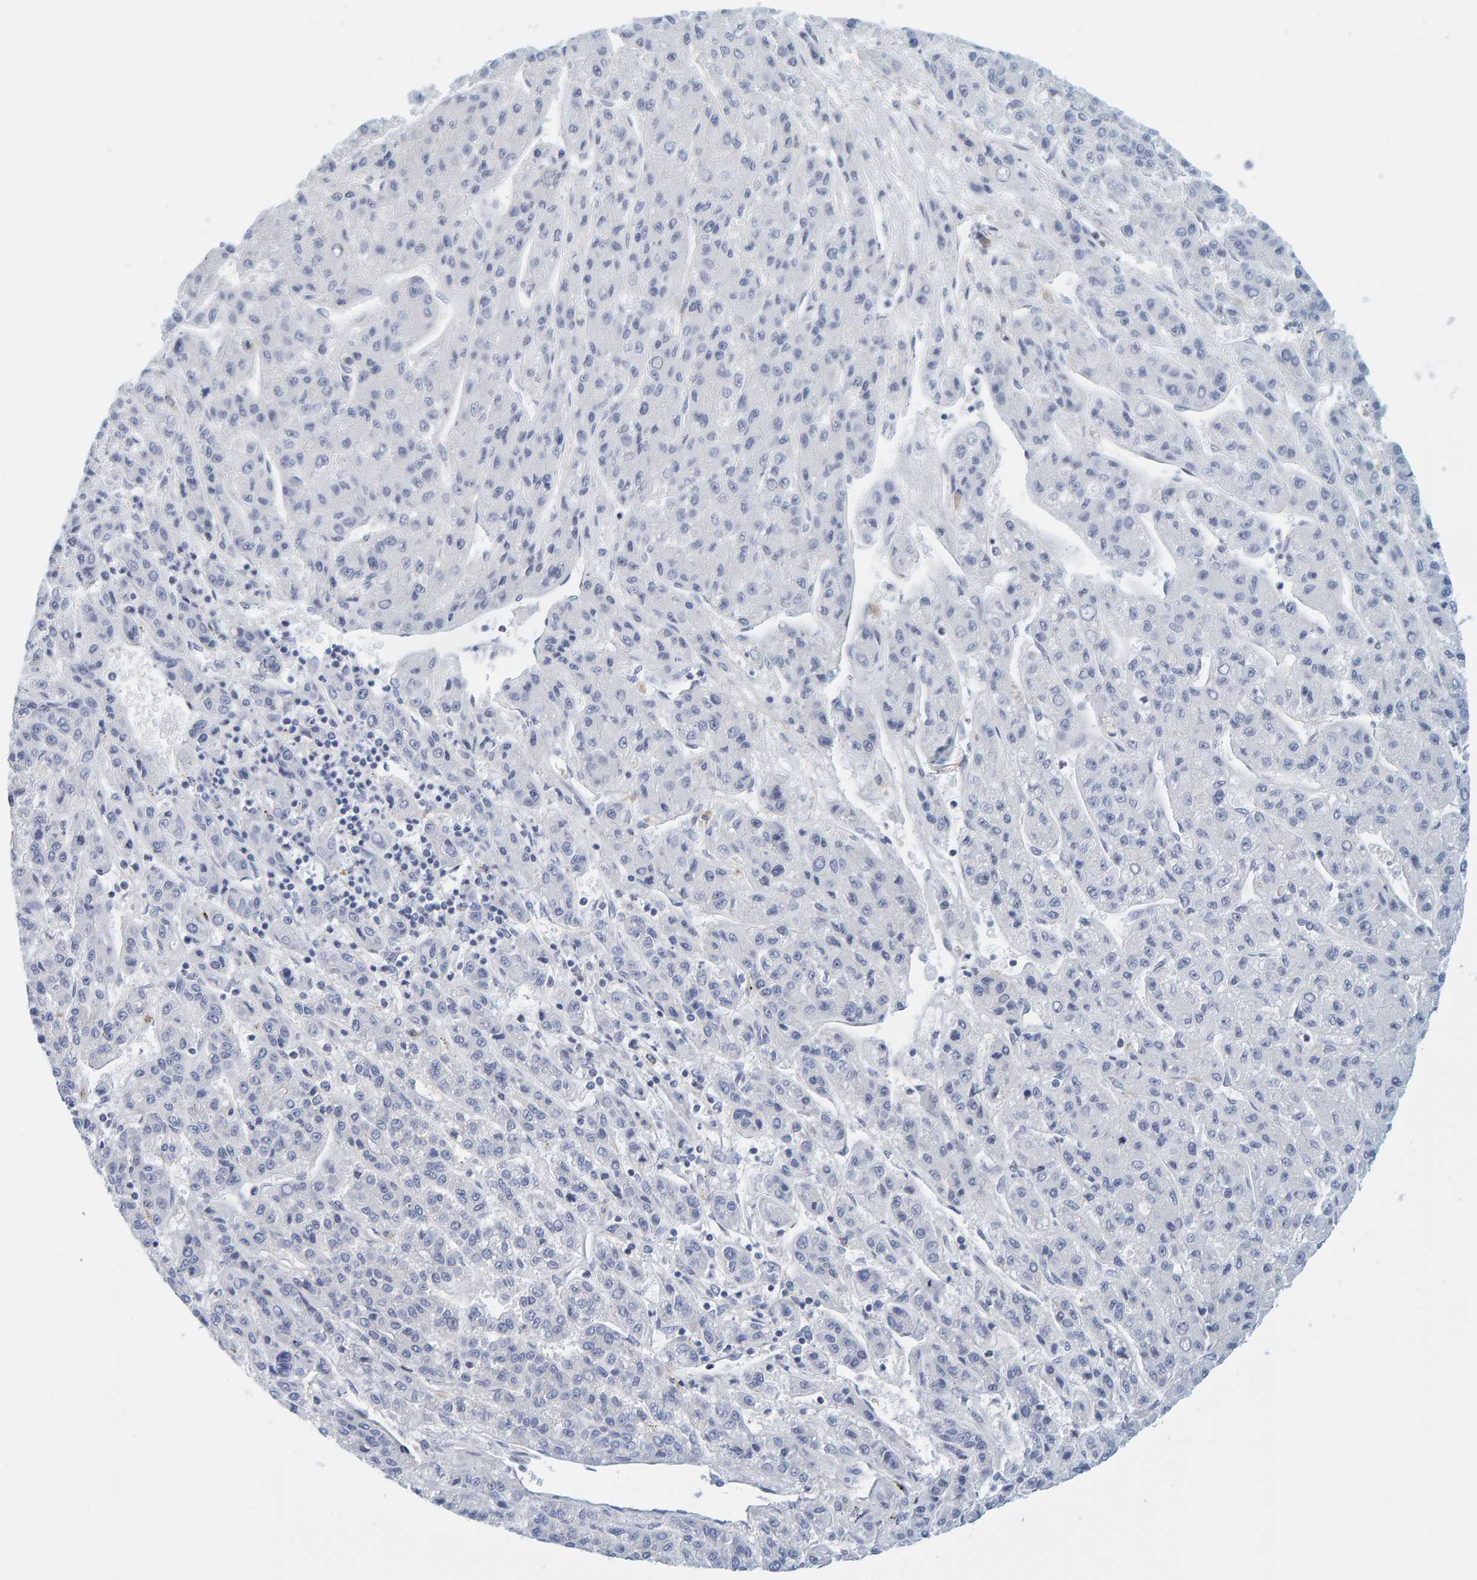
{"staining": {"intensity": "negative", "quantity": "none", "location": "none"}, "tissue": "liver cancer", "cell_type": "Tumor cells", "image_type": "cancer", "snomed": [{"axis": "morphology", "description": "Carcinoma, Hepatocellular, NOS"}, {"axis": "topography", "description": "Liver"}], "caption": "Liver cancer stained for a protein using IHC demonstrates no expression tumor cells.", "gene": "MOG", "patient": {"sex": "male", "age": 70}}